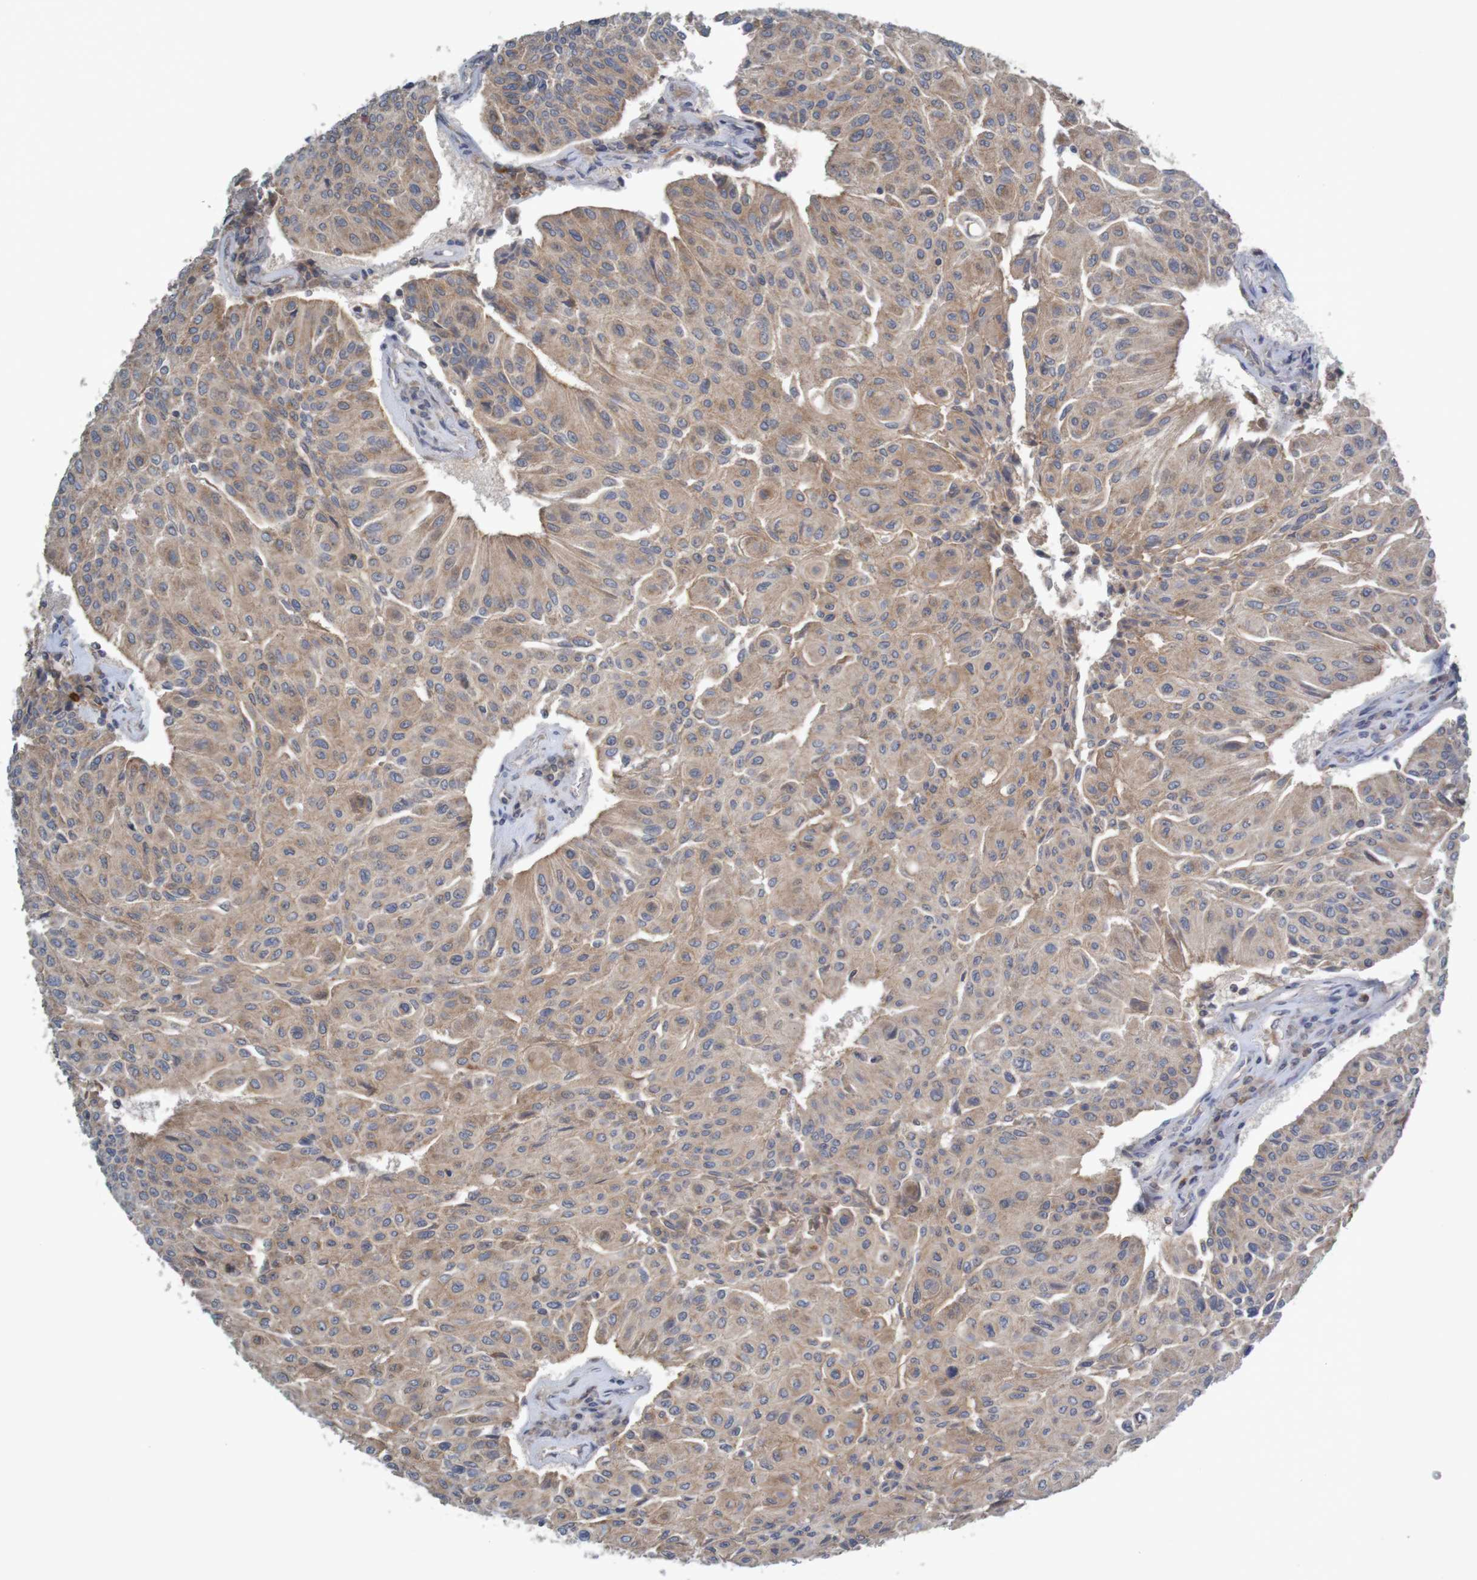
{"staining": {"intensity": "moderate", "quantity": ">75%", "location": "cytoplasmic/membranous"}, "tissue": "urothelial cancer", "cell_type": "Tumor cells", "image_type": "cancer", "snomed": [{"axis": "morphology", "description": "Urothelial carcinoma, High grade"}, {"axis": "topography", "description": "Urinary bladder"}], "caption": "The photomicrograph displays staining of urothelial cancer, revealing moderate cytoplasmic/membranous protein expression (brown color) within tumor cells.", "gene": "B3GAT2", "patient": {"sex": "male", "age": 66}}